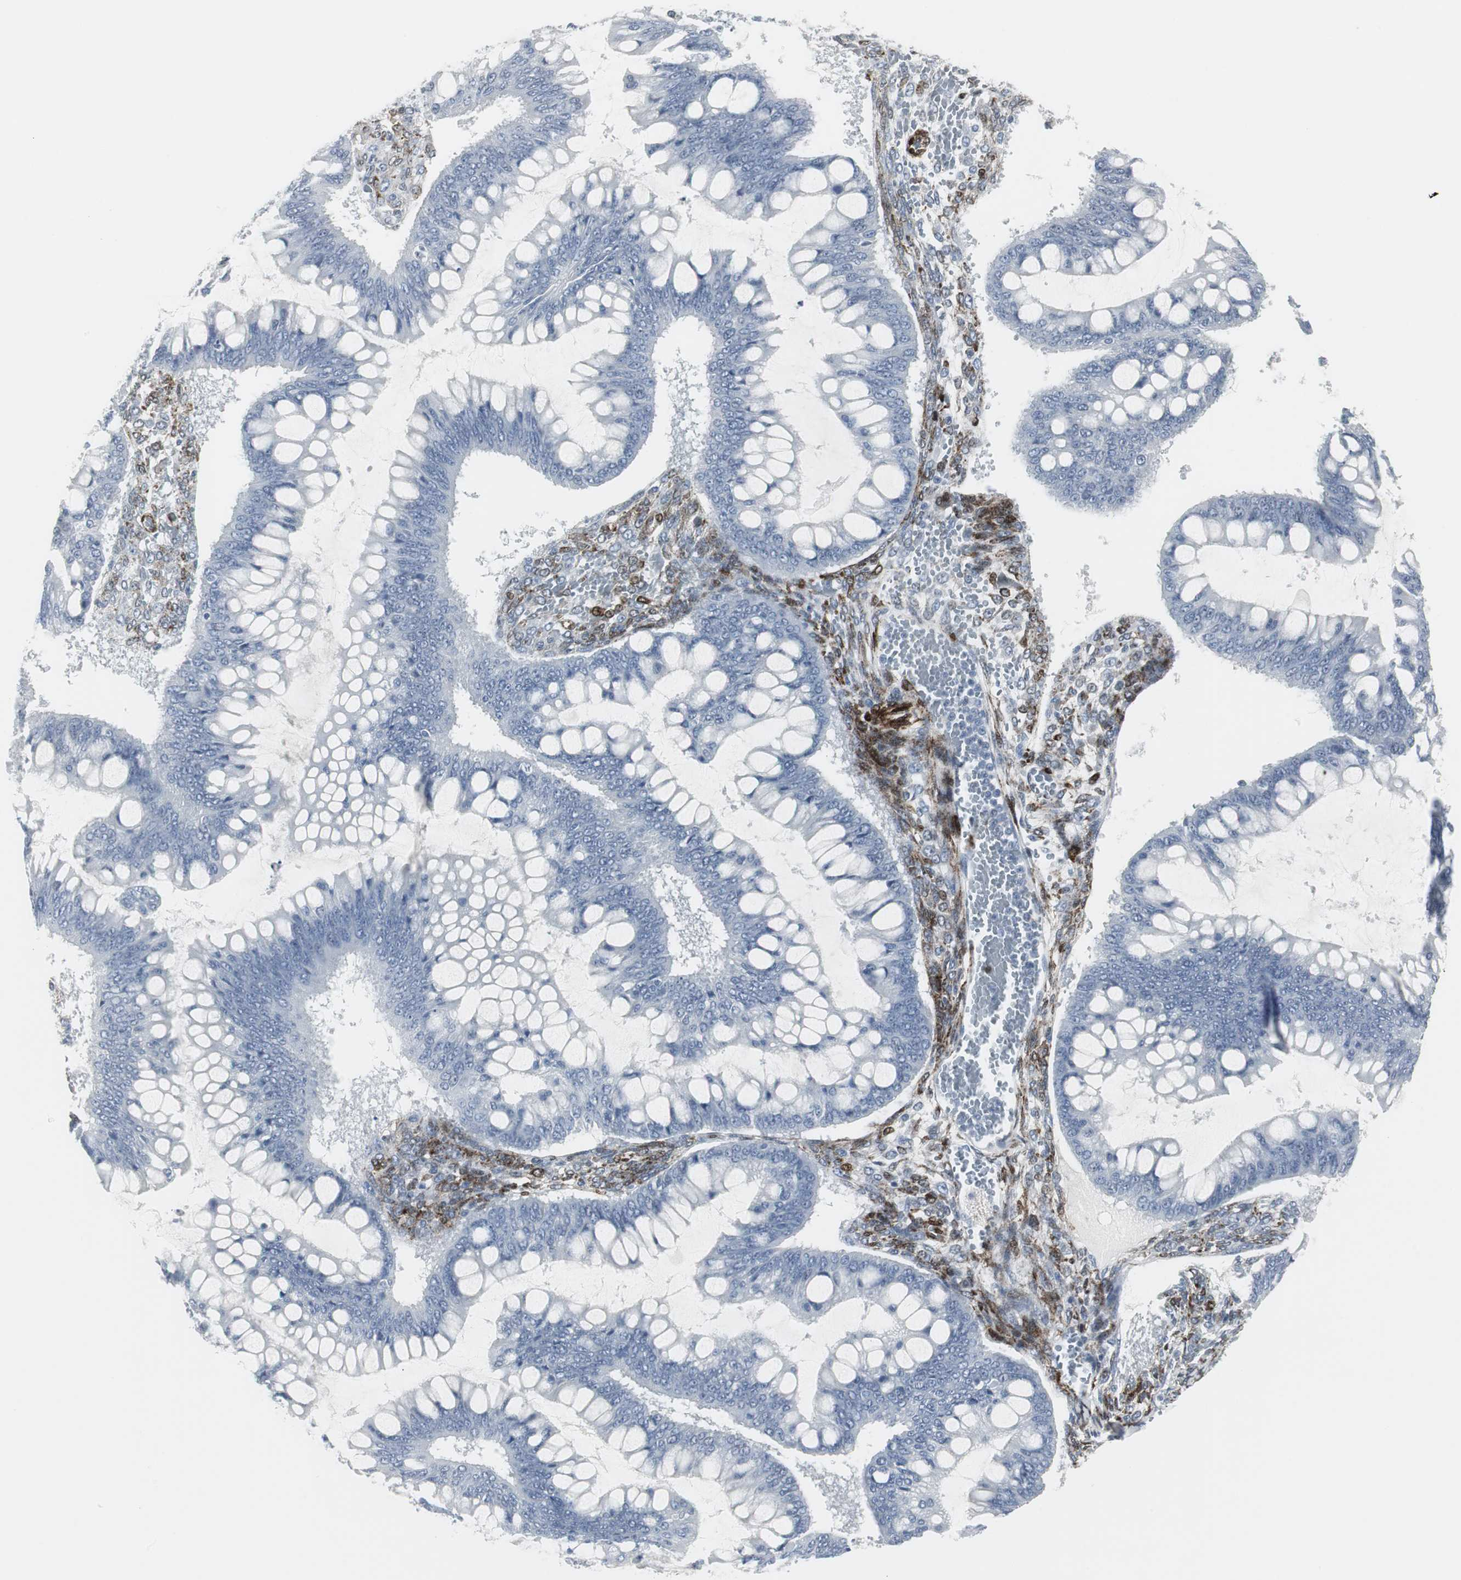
{"staining": {"intensity": "negative", "quantity": "none", "location": "none"}, "tissue": "ovarian cancer", "cell_type": "Tumor cells", "image_type": "cancer", "snomed": [{"axis": "morphology", "description": "Cystadenocarcinoma, mucinous, NOS"}, {"axis": "topography", "description": "Ovary"}], "caption": "An IHC image of mucinous cystadenocarcinoma (ovarian) is shown. There is no staining in tumor cells of mucinous cystadenocarcinoma (ovarian).", "gene": "PPP1R14A", "patient": {"sex": "female", "age": 73}}